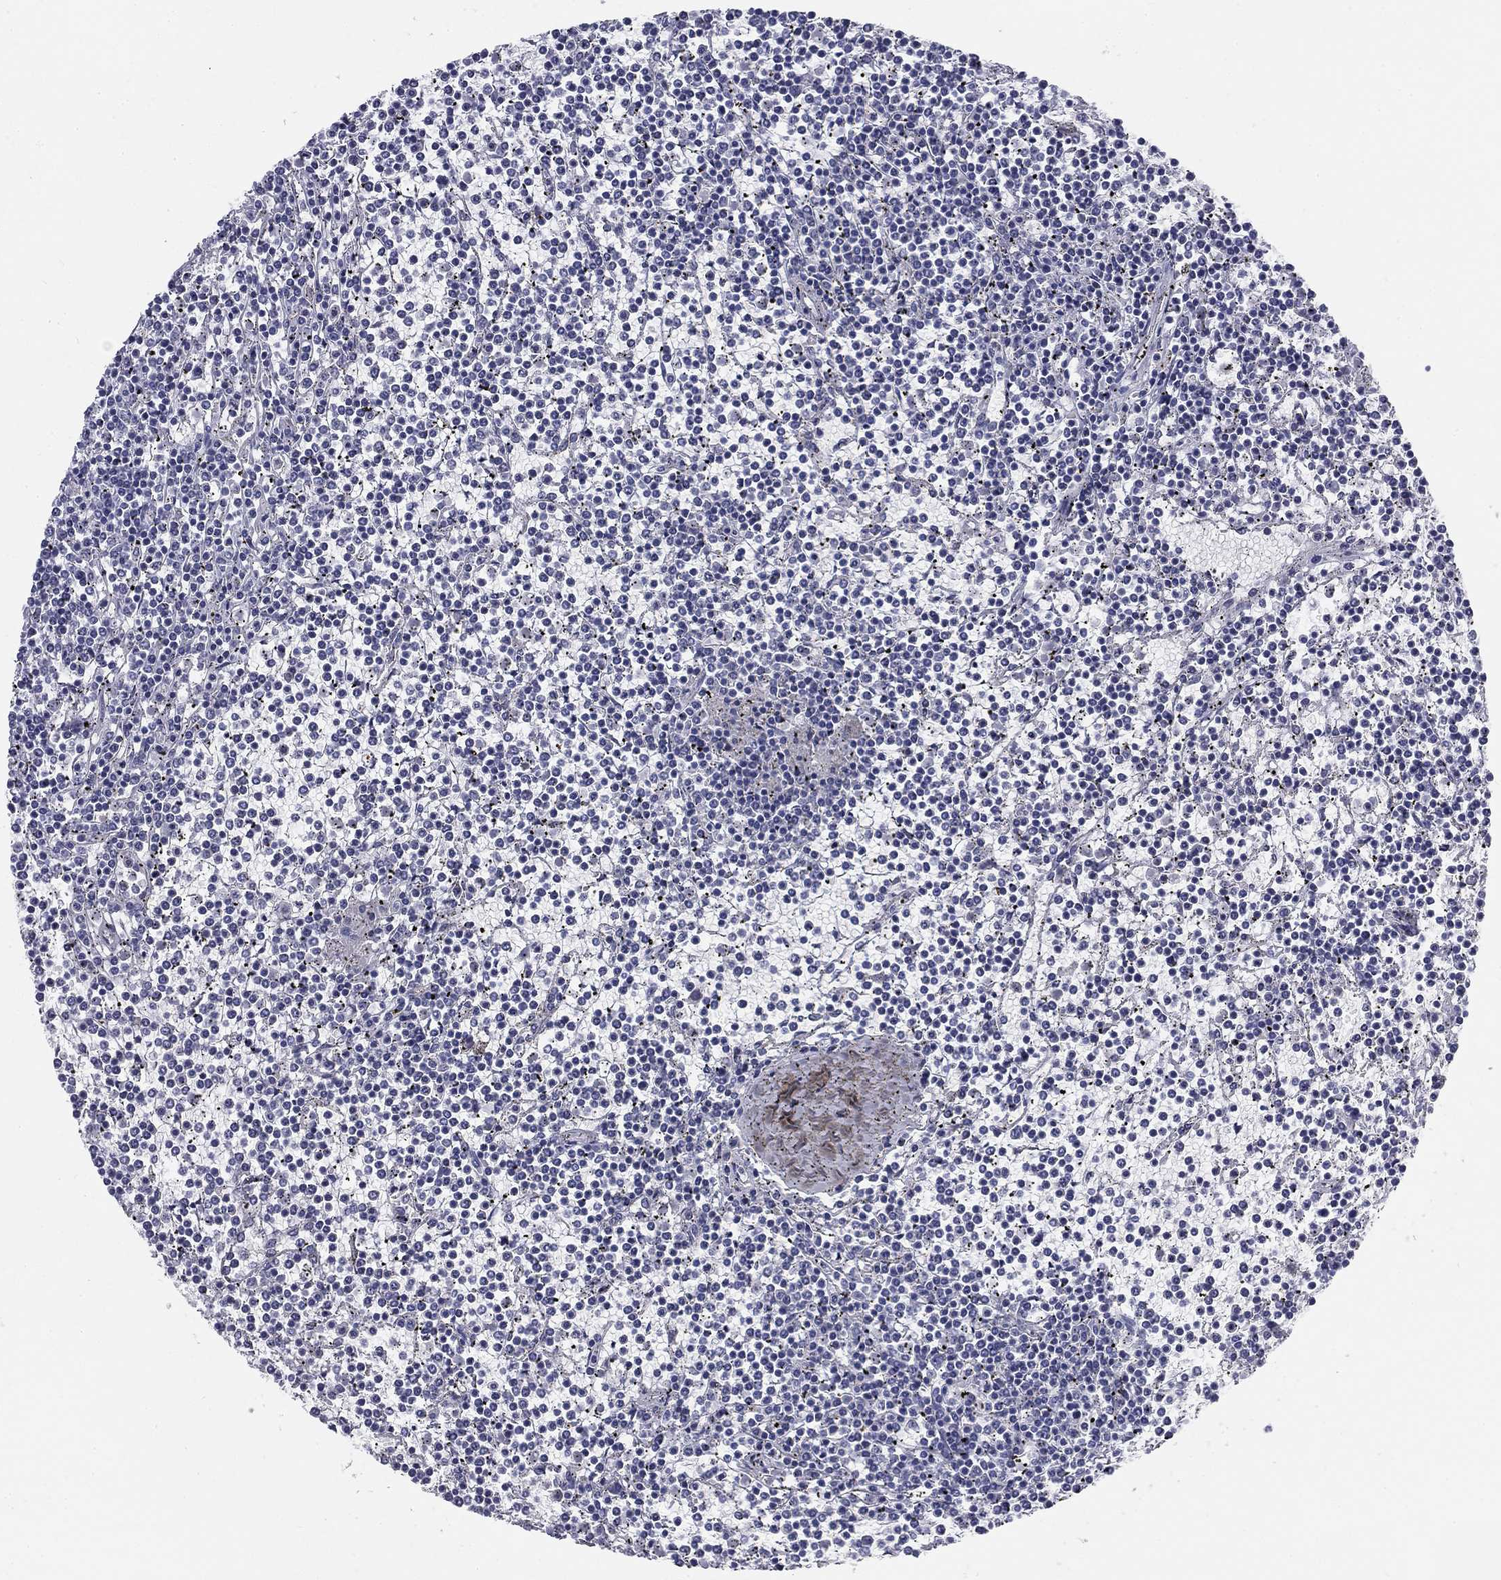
{"staining": {"intensity": "negative", "quantity": "none", "location": "none"}, "tissue": "lymphoma", "cell_type": "Tumor cells", "image_type": "cancer", "snomed": [{"axis": "morphology", "description": "Malignant lymphoma, non-Hodgkin's type, Low grade"}, {"axis": "topography", "description": "Spleen"}], "caption": "Histopathology image shows no protein expression in tumor cells of low-grade malignant lymphoma, non-Hodgkin's type tissue.", "gene": "GALNTL5", "patient": {"sex": "female", "age": 19}}